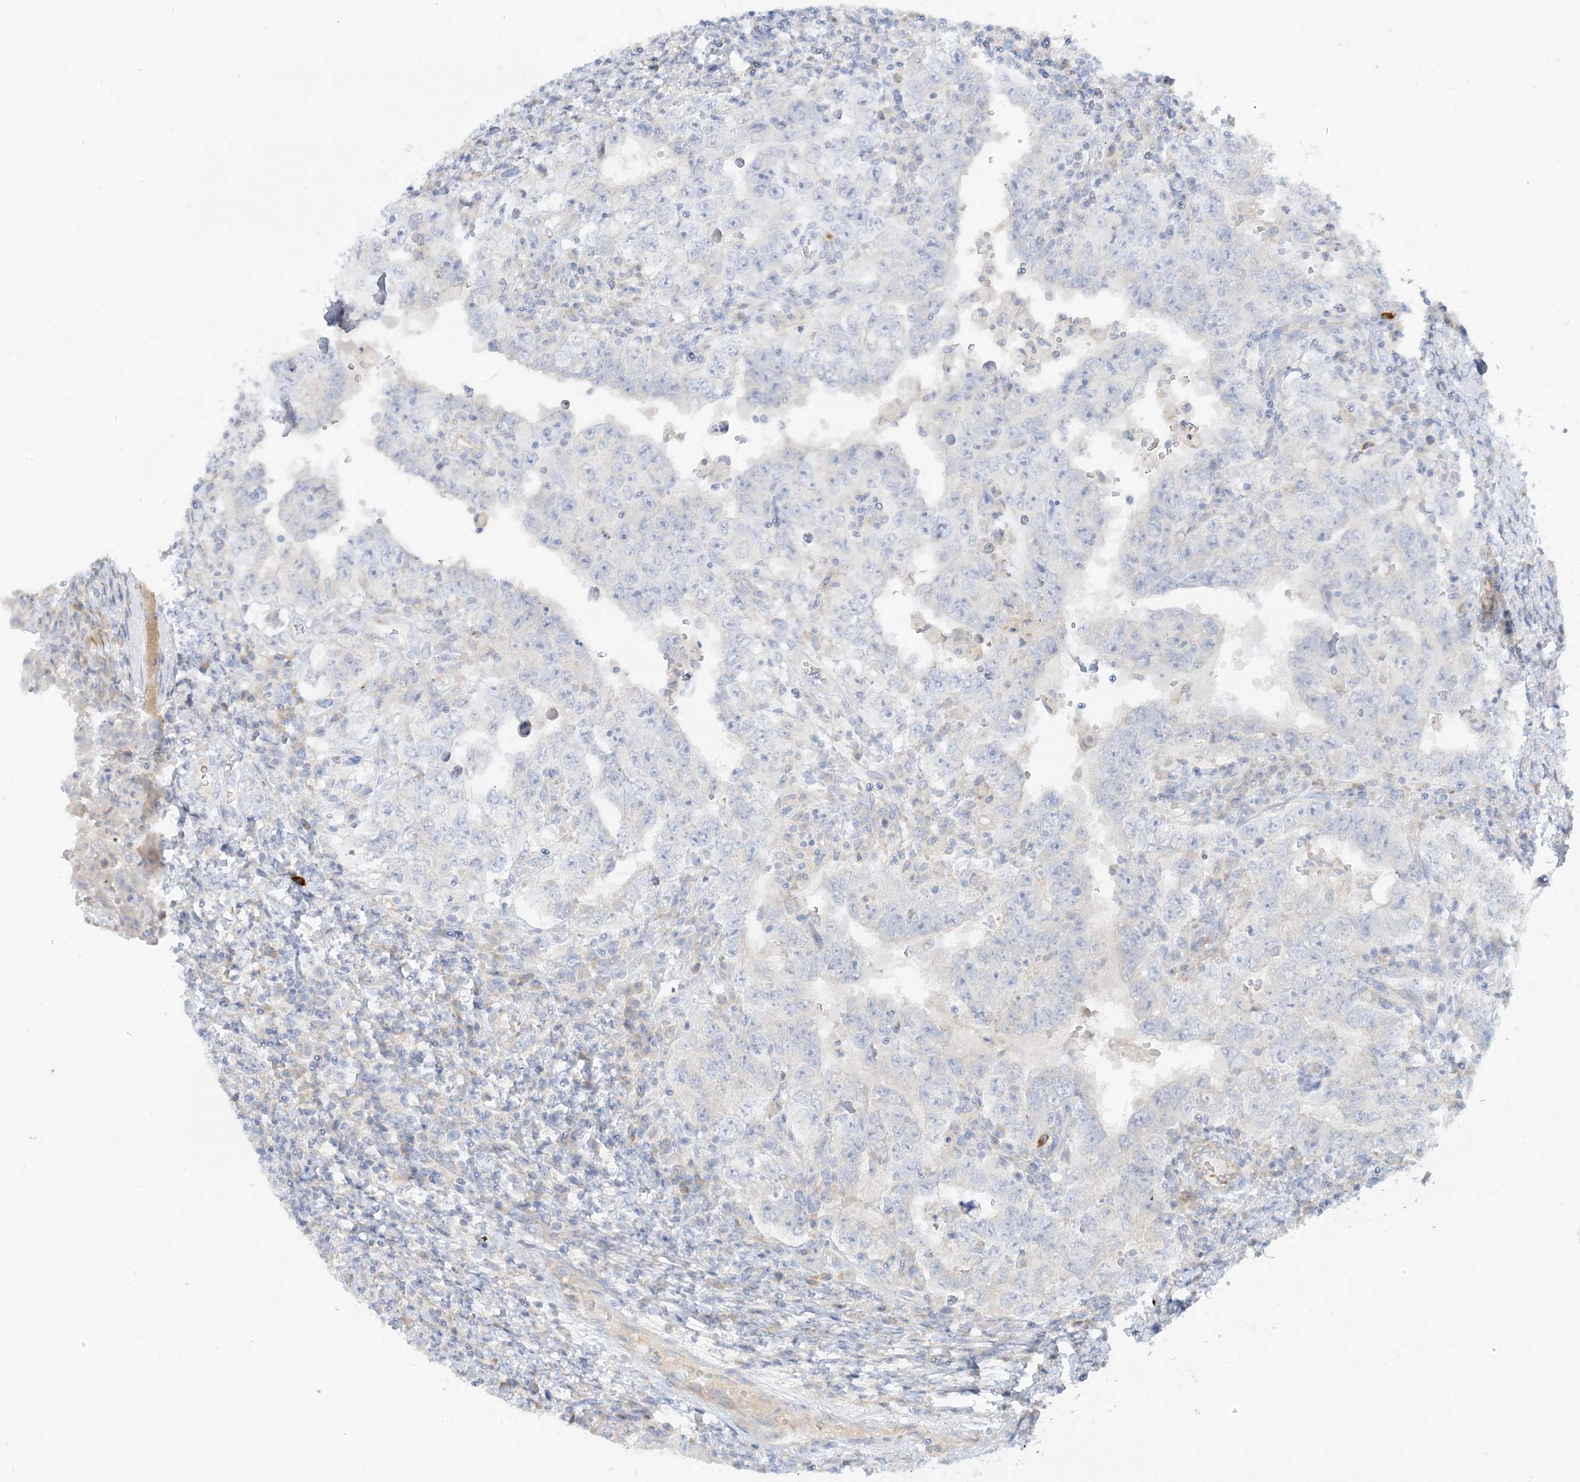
{"staining": {"intensity": "negative", "quantity": "none", "location": "none"}, "tissue": "testis cancer", "cell_type": "Tumor cells", "image_type": "cancer", "snomed": [{"axis": "morphology", "description": "Carcinoma, Embryonal, NOS"}, {"axis": "topography", "description": "Testis"}], "caption": "Immunohistochemistry (IHC) micrograph of neoplastic tissue: testis cancer (embryonal carcinoma) stained with DAB (3,3'-diaminobenzidine) shows no significant protein expression in tumor cells.", "gene": "THADA", "patient": {"sex": "male", "age": 26}}